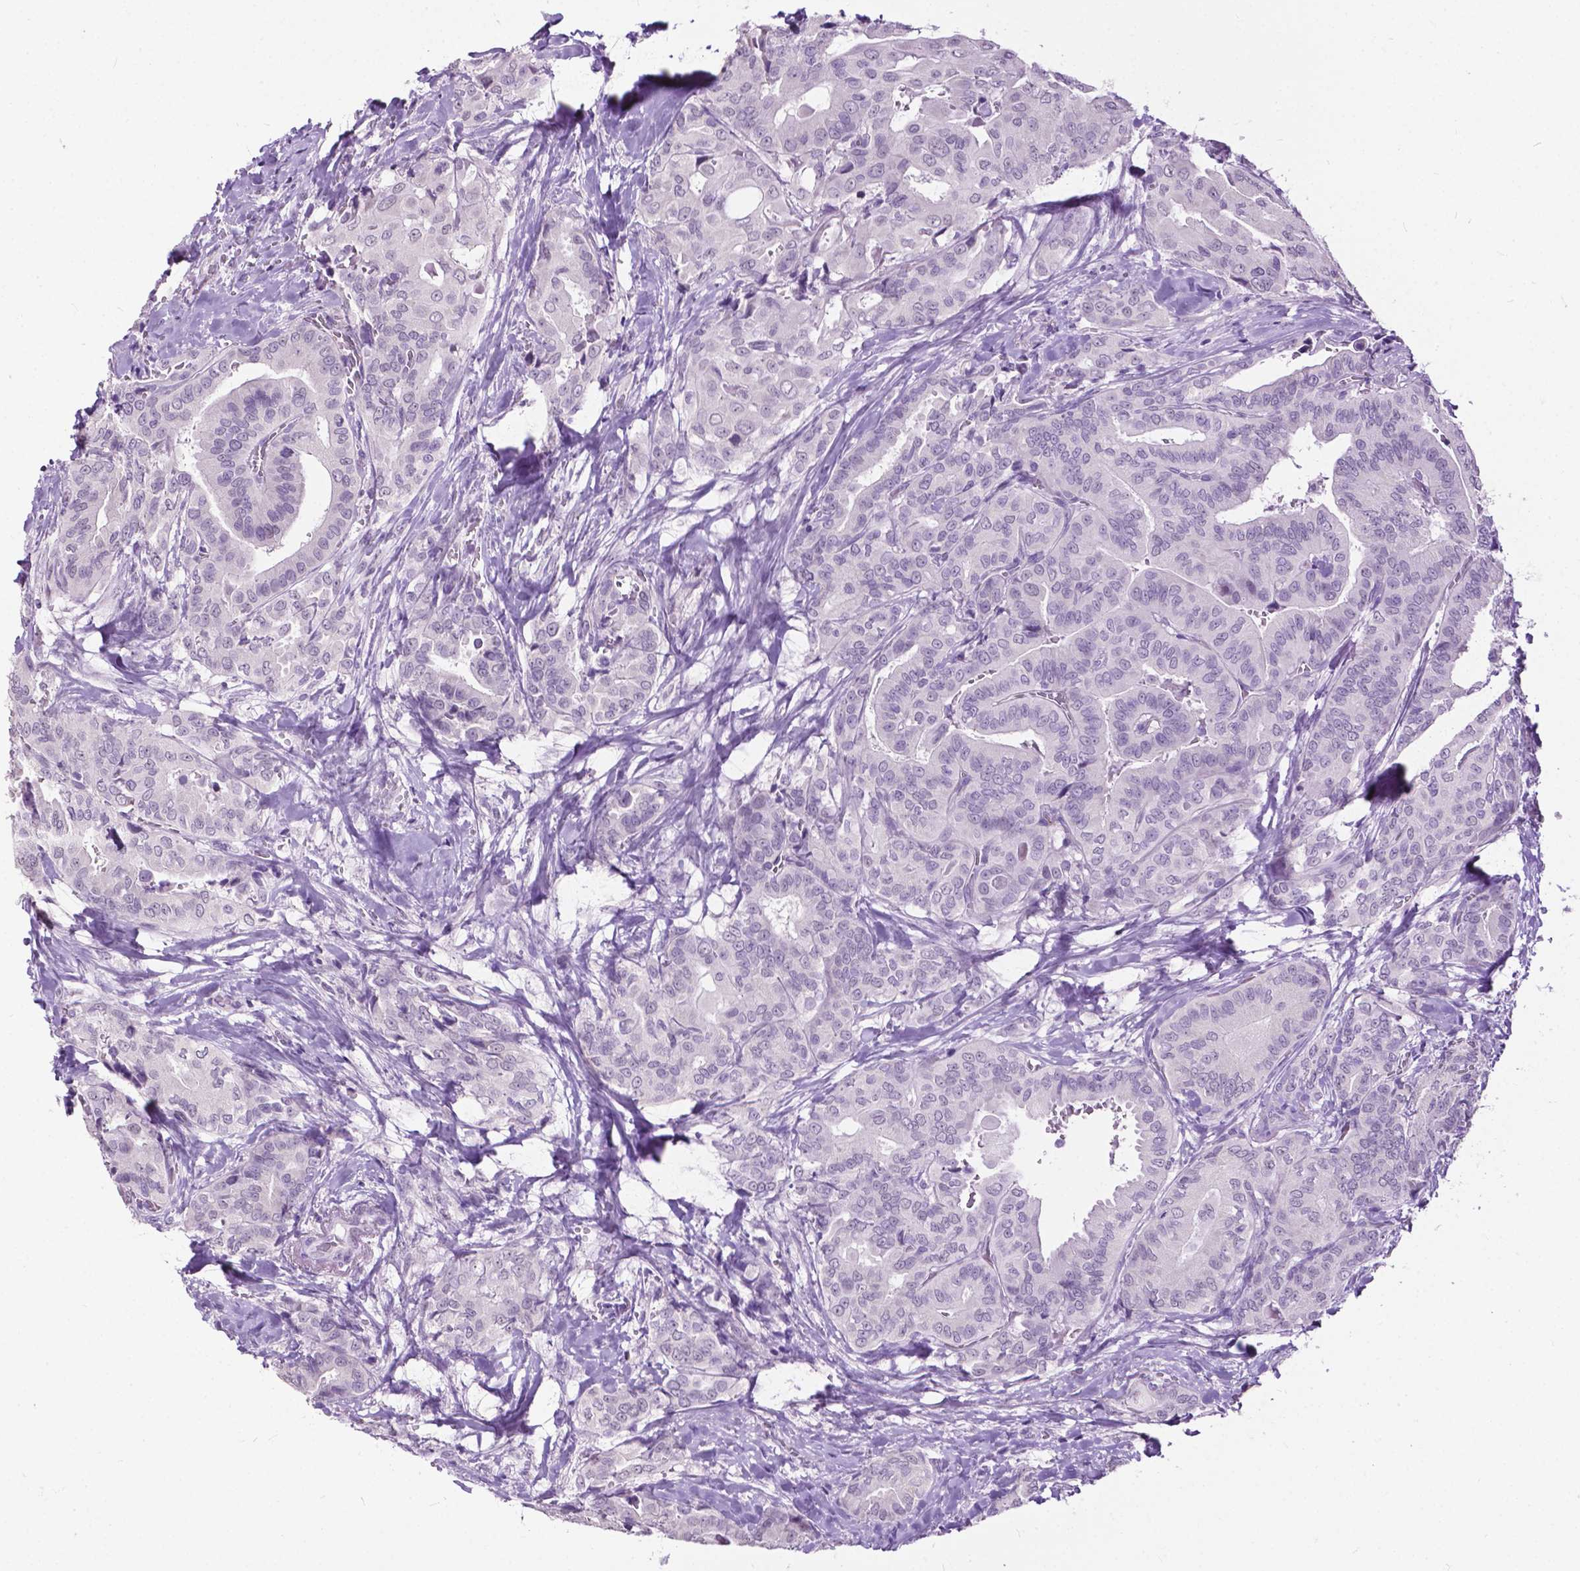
{"staining": {"intensity": "negative", "quantity": "none", "location": "none"}, "tissue": "thyroid cancer", "cell_type": "Tumor cells", "image_type": "cancer", "snomed": [{"axis": "morphology", "description": "Papillary adenocarcinoma, NOS"}, {"axis": "topography", "description": "Thyroid gland"}], "caption": "A photomicrograph of human thyroid cancer is negative for staining in tumor cells.", "gene": "GPR37L1", "patient": {"sex": "male", "age": 61}}